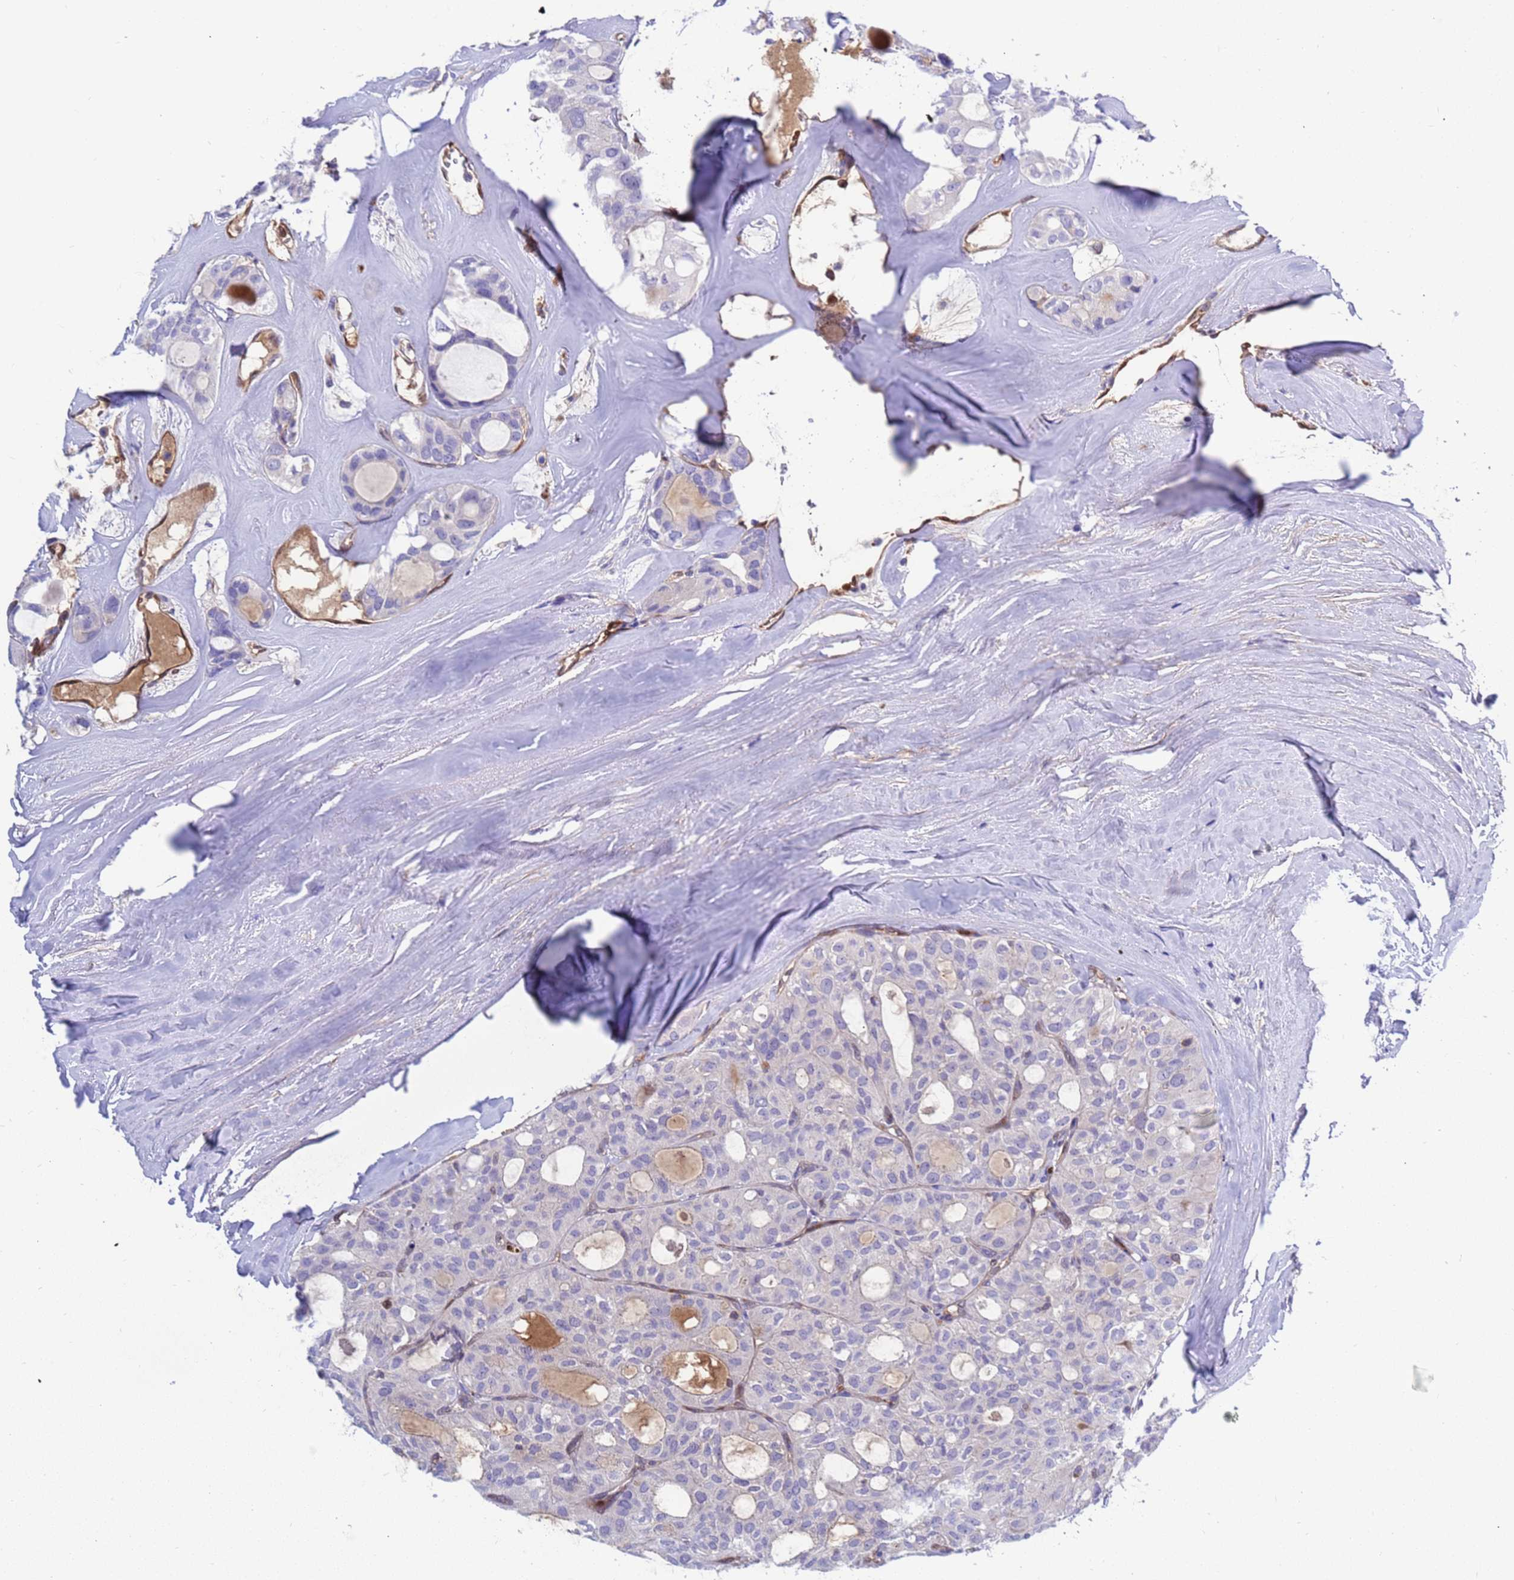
{"staining": {"intensity": "negative", "quantity": "none", "location": "none"}, "tissue": "thyroid cancer", "cell_type": "Tumor cells", "image_type": "cancer", "snomed": [{"axis": "morphology", "description": "Follicular adenoma carcinoma, NOS"}, {"axis": "topography", "description": "Thyroid gland"}], "caption": "Immunohistochemical staining of follicular adenoma carcinoma (thyroid) exhibits no significant staining in tumor cells. Brightfield microscopy of immunohistochemistry stained with DAB (3,3'-diaminobenzidine) (brown) and hematoxylin (blue), captured at high magnification.", "gene": "FOXRED1", "patient": {"sex": "male", "age": 75}}